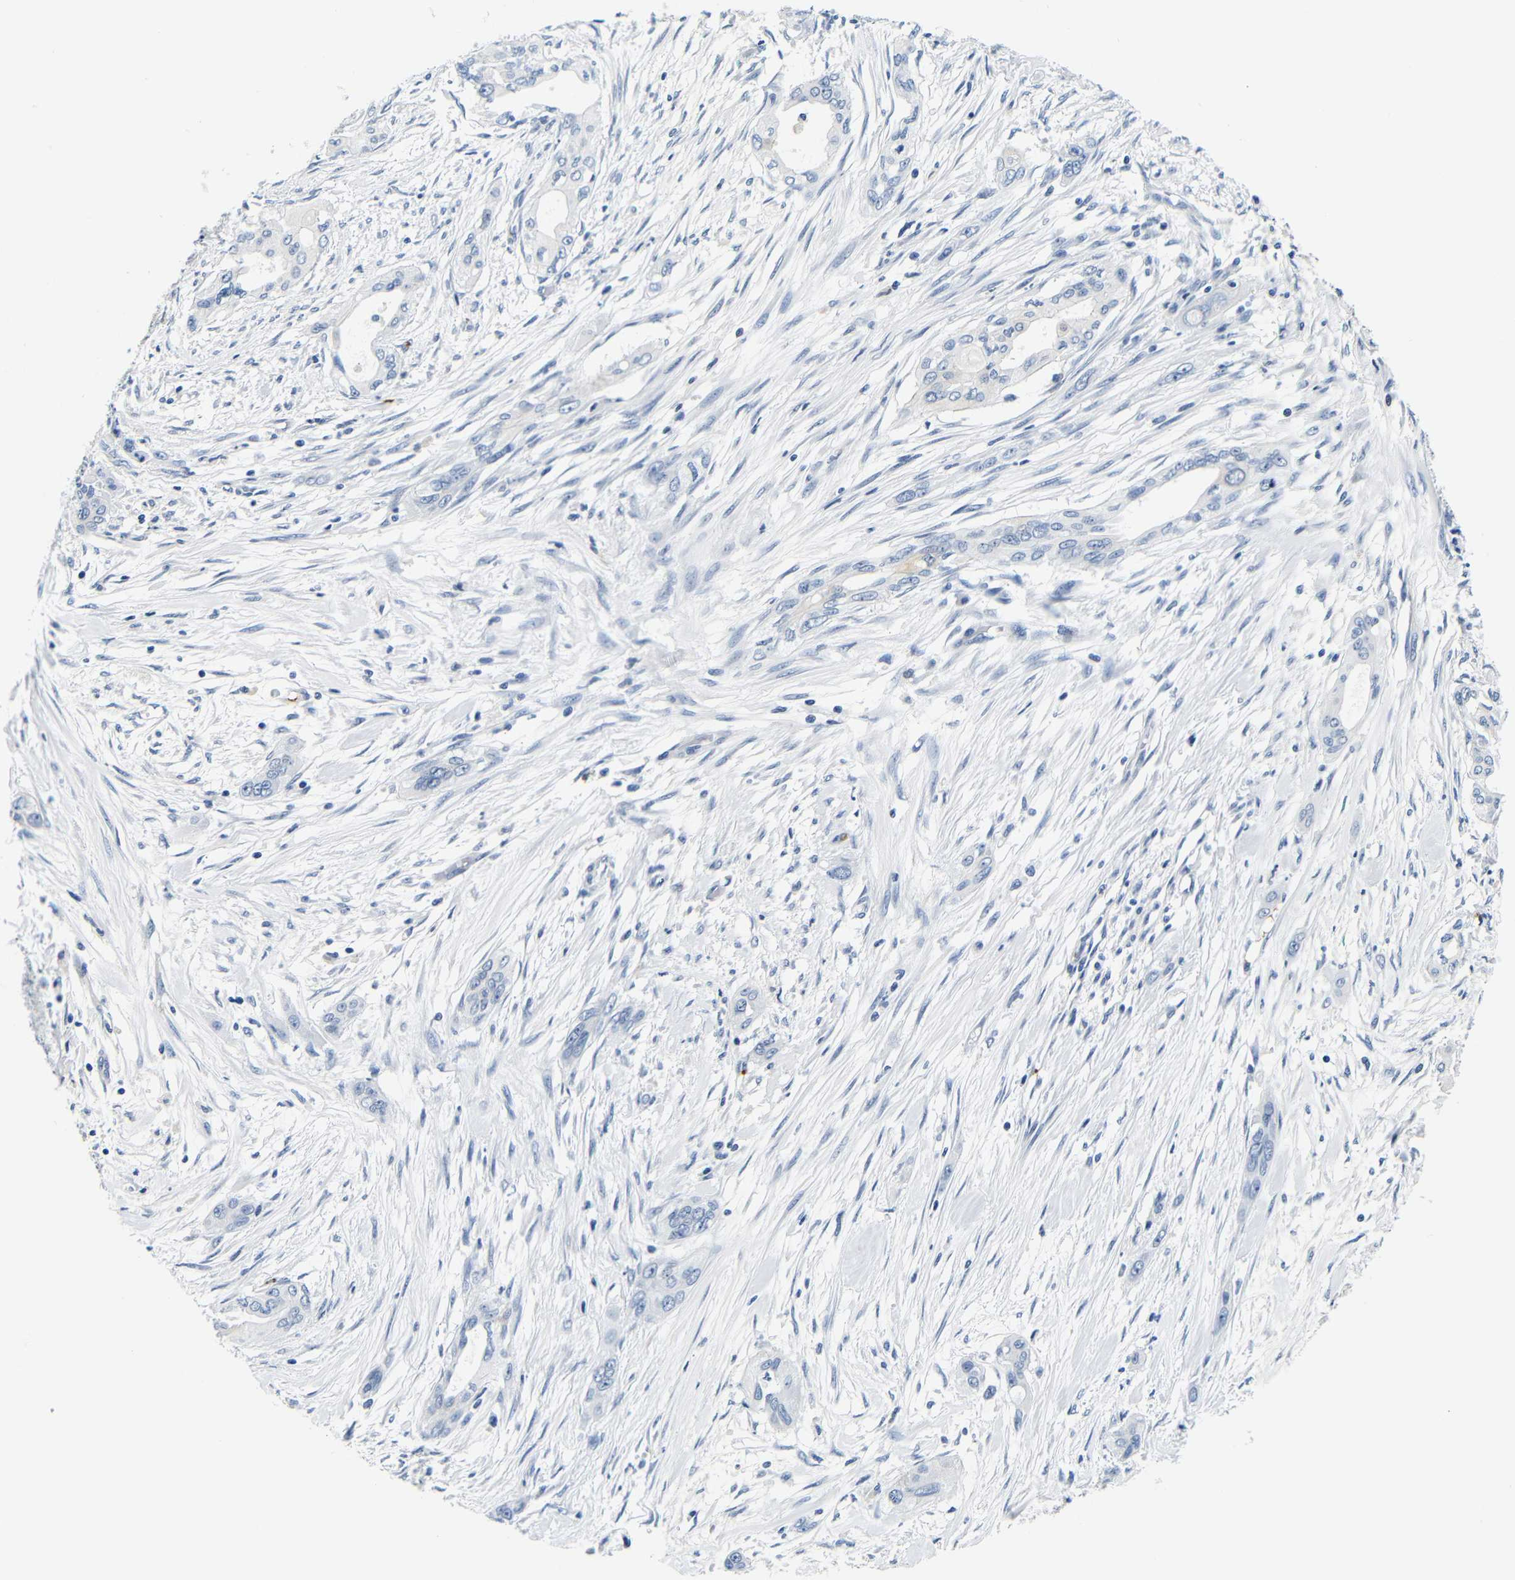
{"staining": {"intensity": "negative", "quantity": "none", "location": "none"}, "tissue": "pancreatic cancer", "cell_type": "Tumor cells", "image_type": "cancer", "snomed": [{"axis": "morphology", "description": "Adenocarcinoma, NOS"}, {"axis": "topography", "description": "Pancreas"}], "caption": "The image exhibits no staining of tumor cells in adenocarcinoma (pancreatic). (IHC, brightfield microscopy, high magnification).", "gene": "GP1BA", "patient": {"sex": "female", "age": 60}}